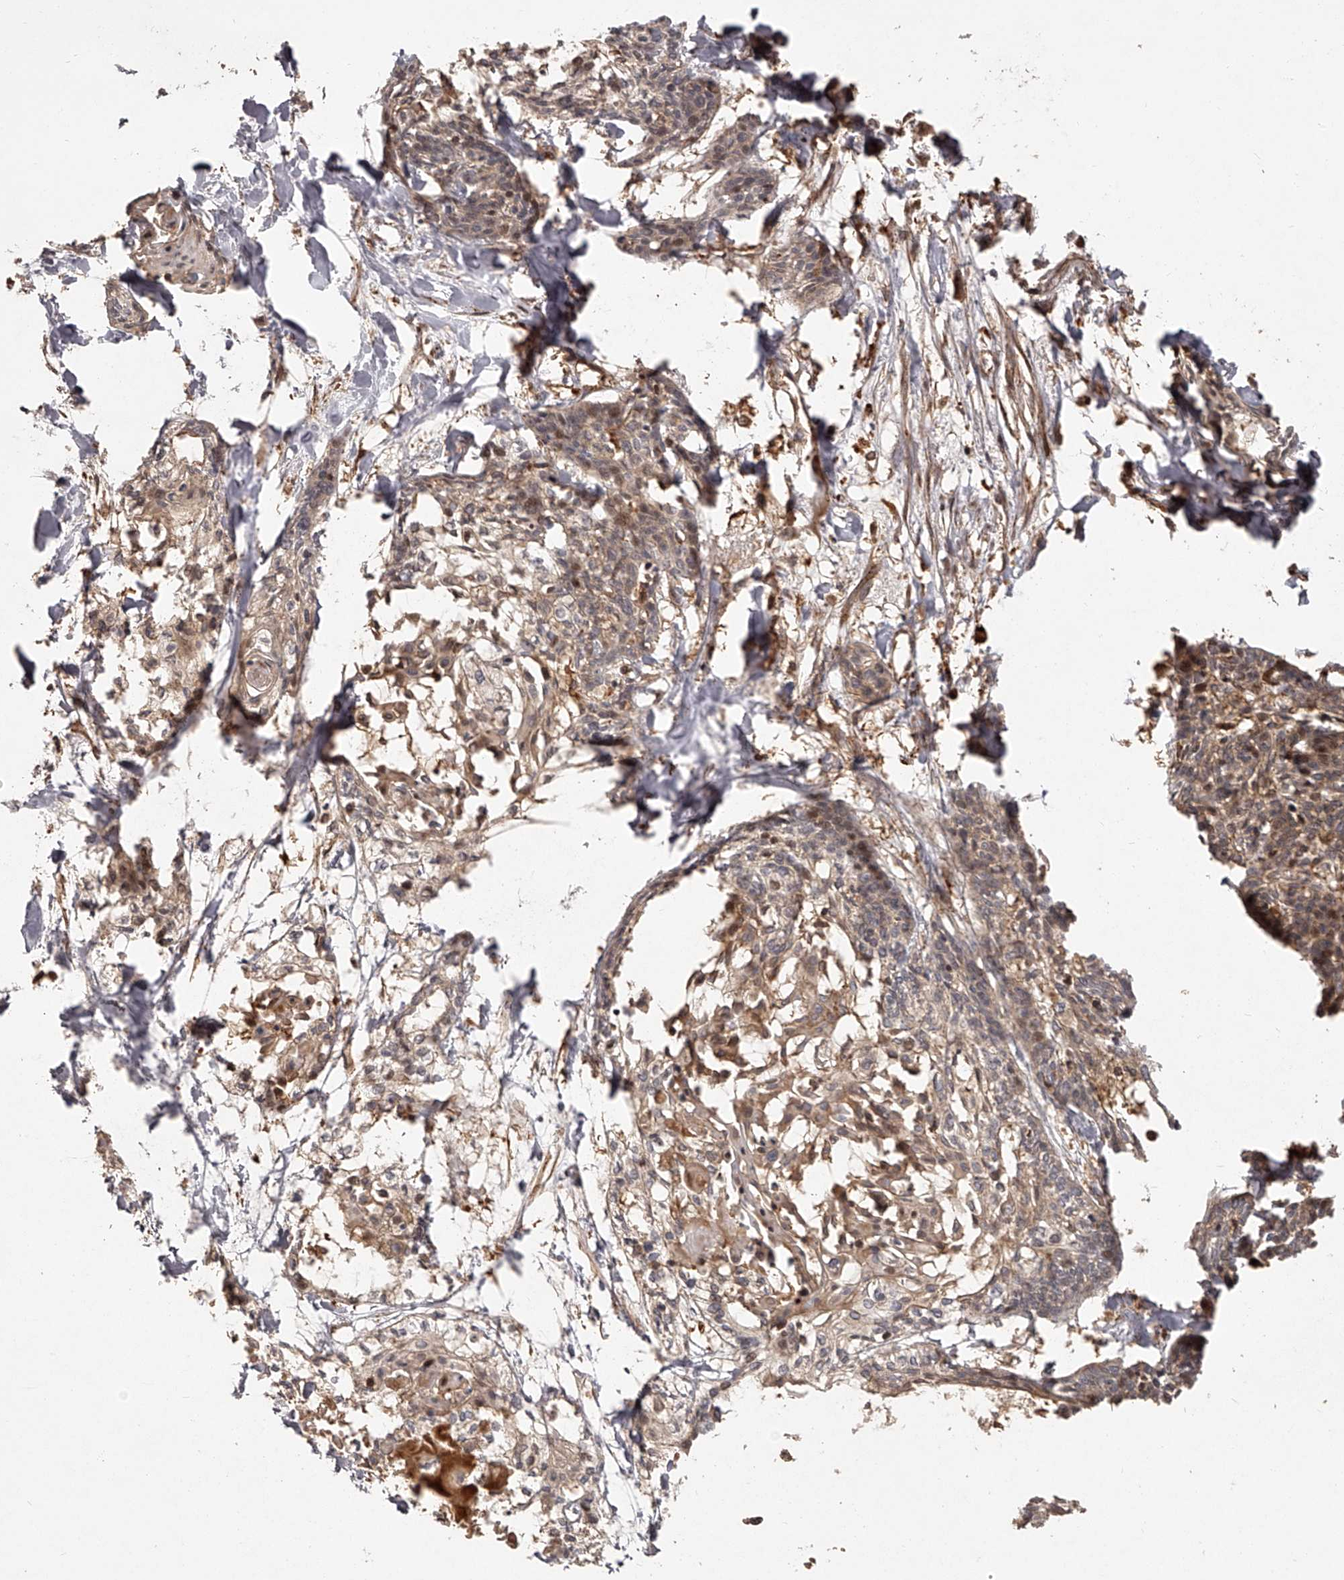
{"staining": {"intensity": "weak", "quantity": ">75%", "location": "cytoplasmic/membranous"}, "tissue": "cervical cancer", "cell_type": "Tumor cells", "image_type": "cancer", "snomed": [{"axis": "morphology", "description": "Squamous cell carcinoma, NOS"}, {"axis": "topography", "description": "Cervix"}], "caption": "A micrograph of cervical squamous cell carcinoma stained for a protein reveals weak cytoplasmic/membranous brown staining in tumor cells.", "gene": "CRYZL1", "patient": {"sex": "female", "age": 57}}